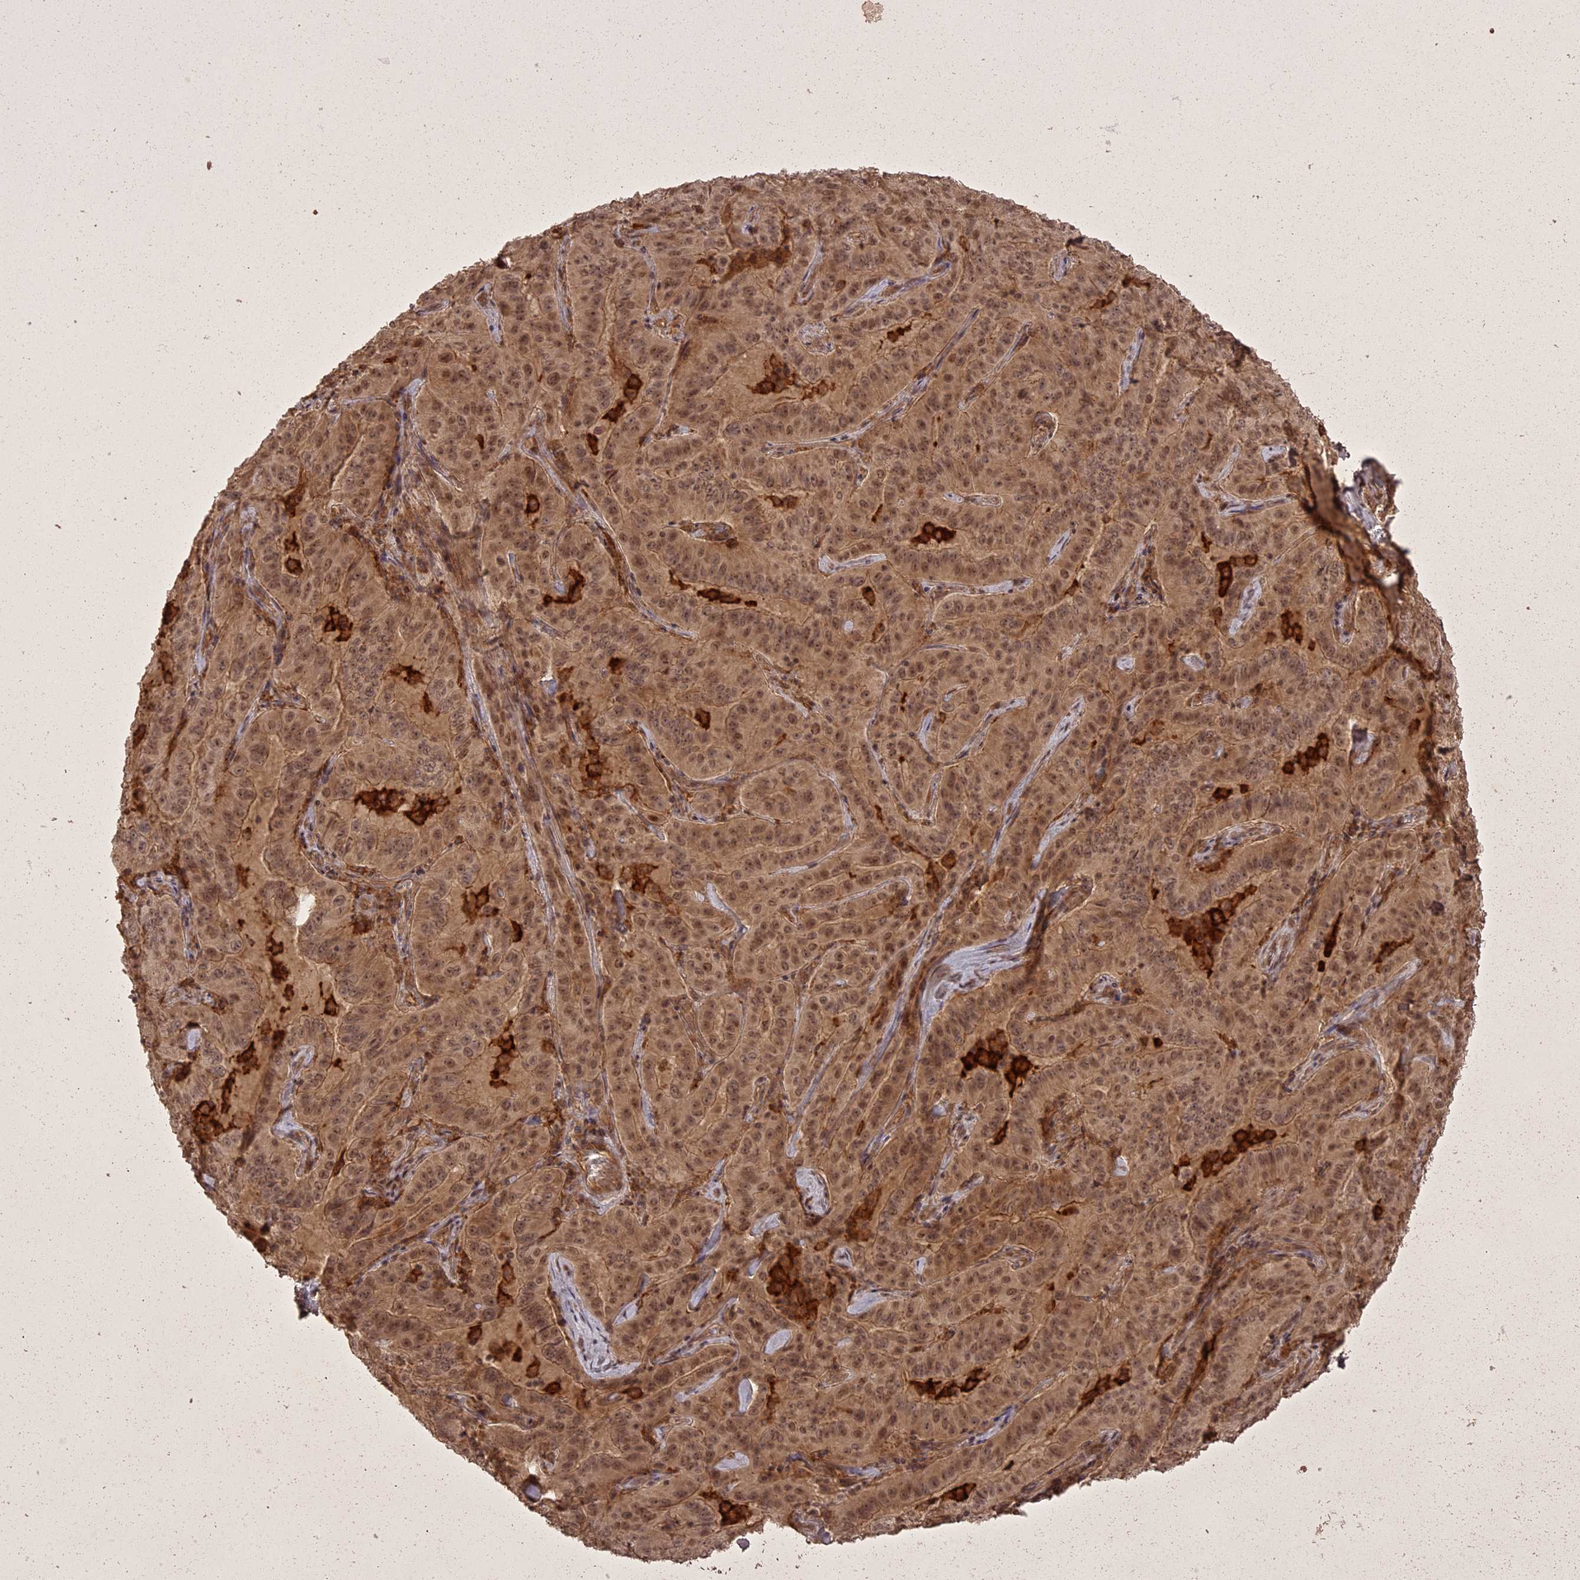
{"staining": {"intensity": "moderate", "quantity": ">75%", "location": "cytoplasmic/membranous,nuclear"}, "tissue": "pancreatic cancer", "cell_type": "Tumor cells", "image_type": "cancer", "snomed": [{"axis": "morphology", "description": "Adenocarcinoma, NOS"}, {"axis": "topography", "description": "Pancreas"}], "caption": "Protein staining of adenocarcinoma (pancreatic) tissue shows moderate cytoplasmic/membranous and nuclear staining in approximately >75% of tumor cells.", "gene": "ING5", "patient": {"sex": "male", "age": 63}}